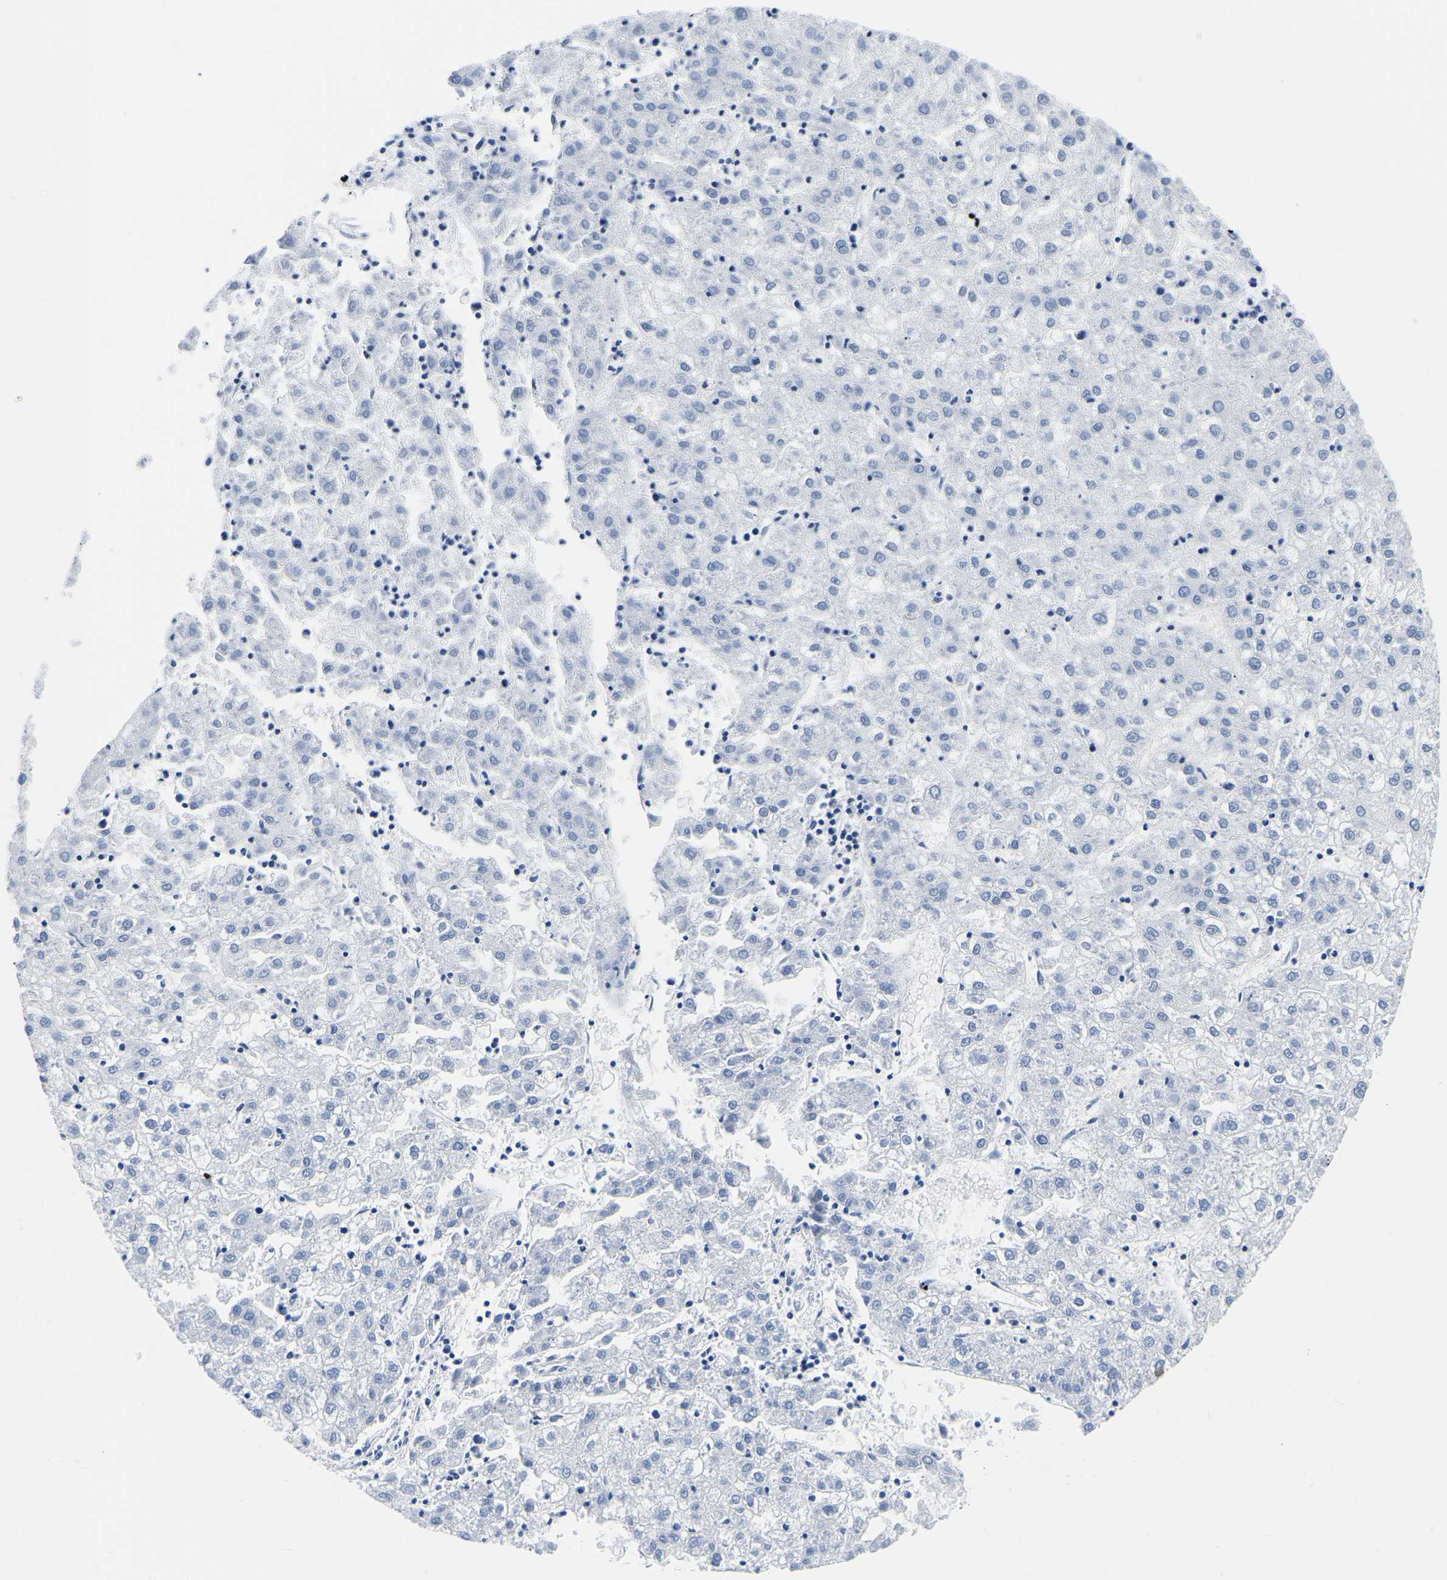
{"staining": {"intensity": "negative", "quantity": "none", "location": "none"}, "tissue": "liver cancer", "cell_type": "Tumor cells", "image_type": "cancer", "snomed": [{"axis": "morphology", "description": "Carcinoma, Hepatocellular, NOS"}, {"axis": "topography", "description": "Liver"}], "caption": "This is an immunohistochemistry (IHC) photomicrograph of human liver hepatocellular carcinoma. There is no expression in tumor cells.", "gene": "UBA1", "patient": {"sex": "male", "age": 72}}